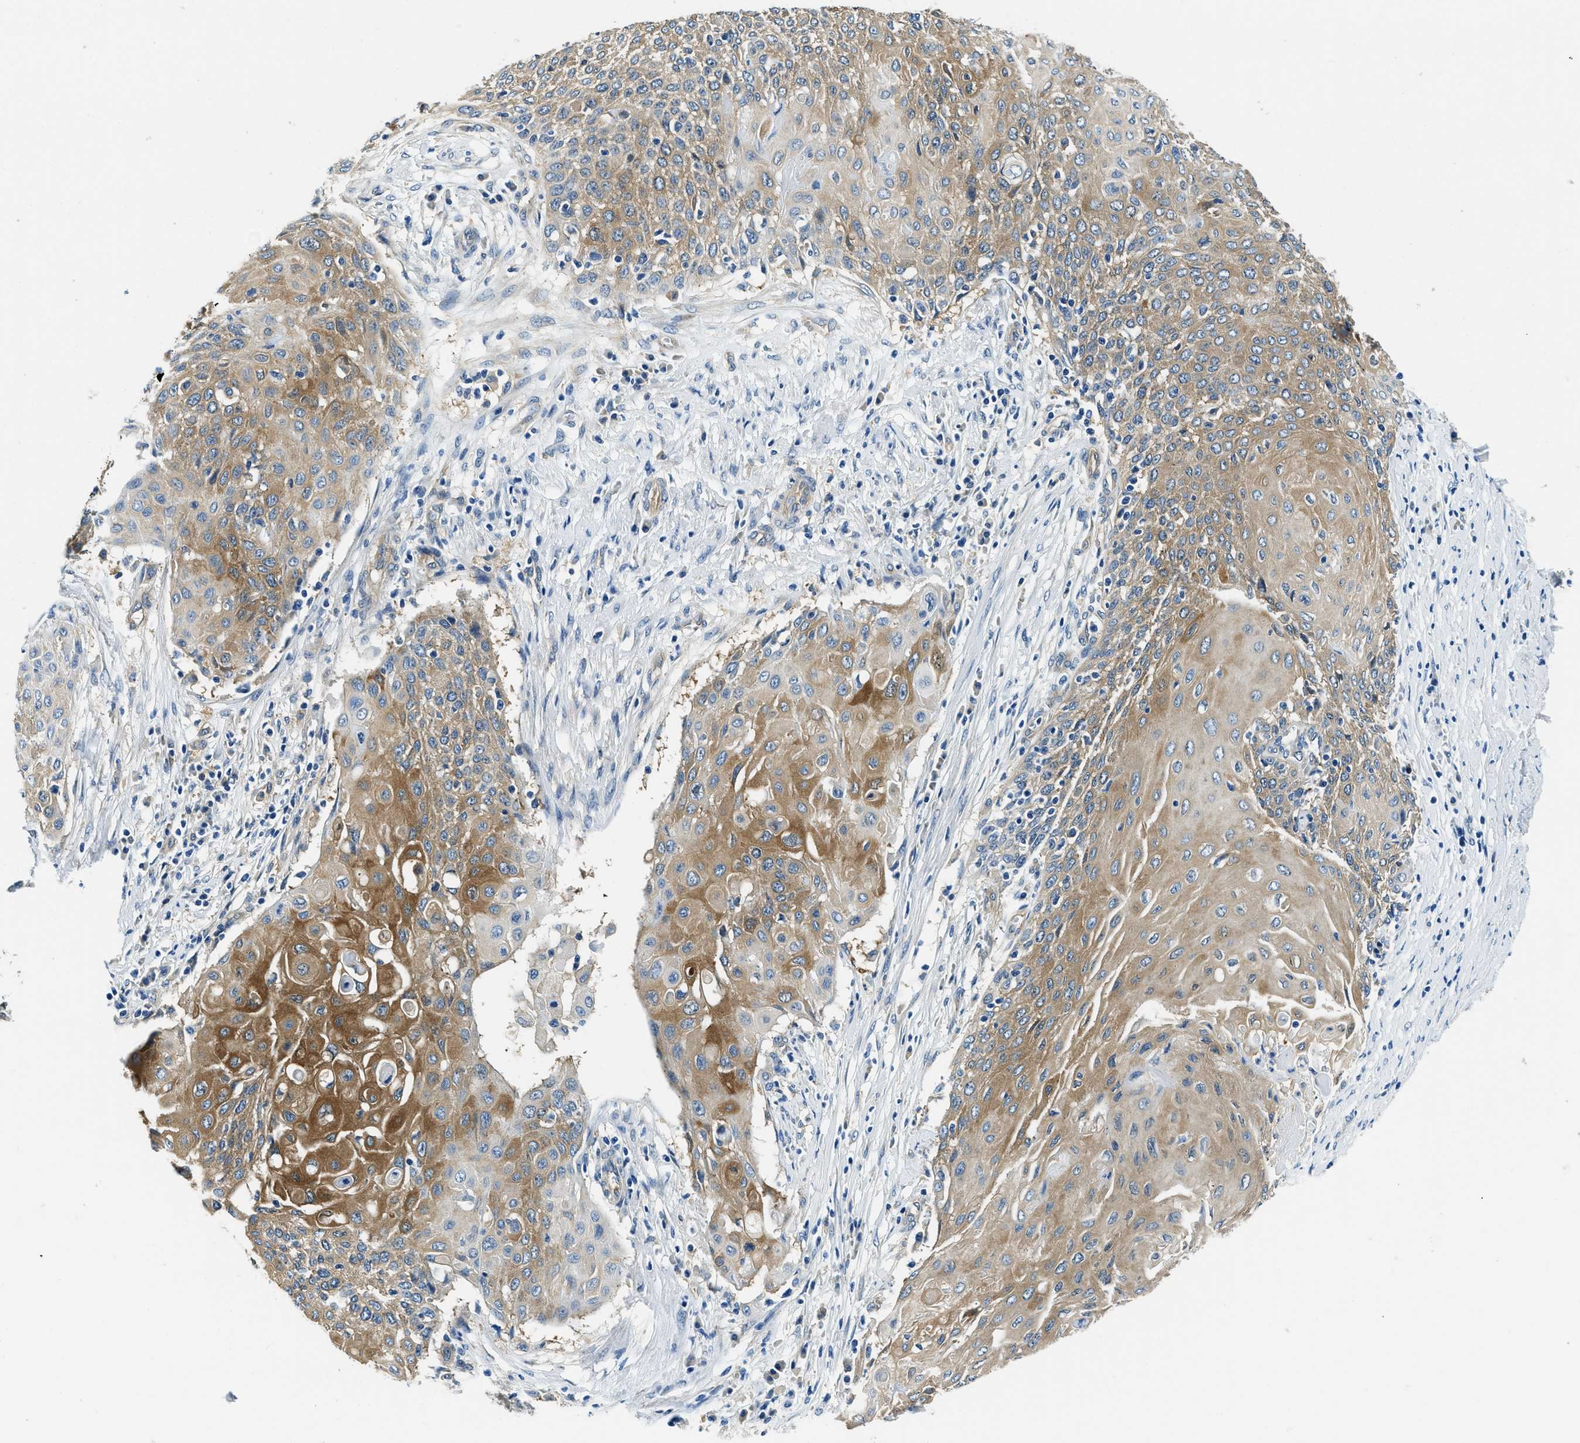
{"staining": {"intensity": "moderate", "quantity": ">75%", "location": "cytoplasmic/membranous"}, "tissue": "cervical cancer", "cell_type": "Tumor cells", "image_type": "cancer", "snomed": [{"axis": "morphology", "description": "Squamous cell carcinoma, NOS"}, {"axis": "topography", "description": "Cervix"}], "caption": "Immunohistochemistry of squamous cell carcinoma (cervical) exhibits medium levels of moderate cytoplasmic/membranous positivity in approximately >75% of tumor cells.", "gene": "TWF1", "patient": {"sex": "female", "age": 39}}